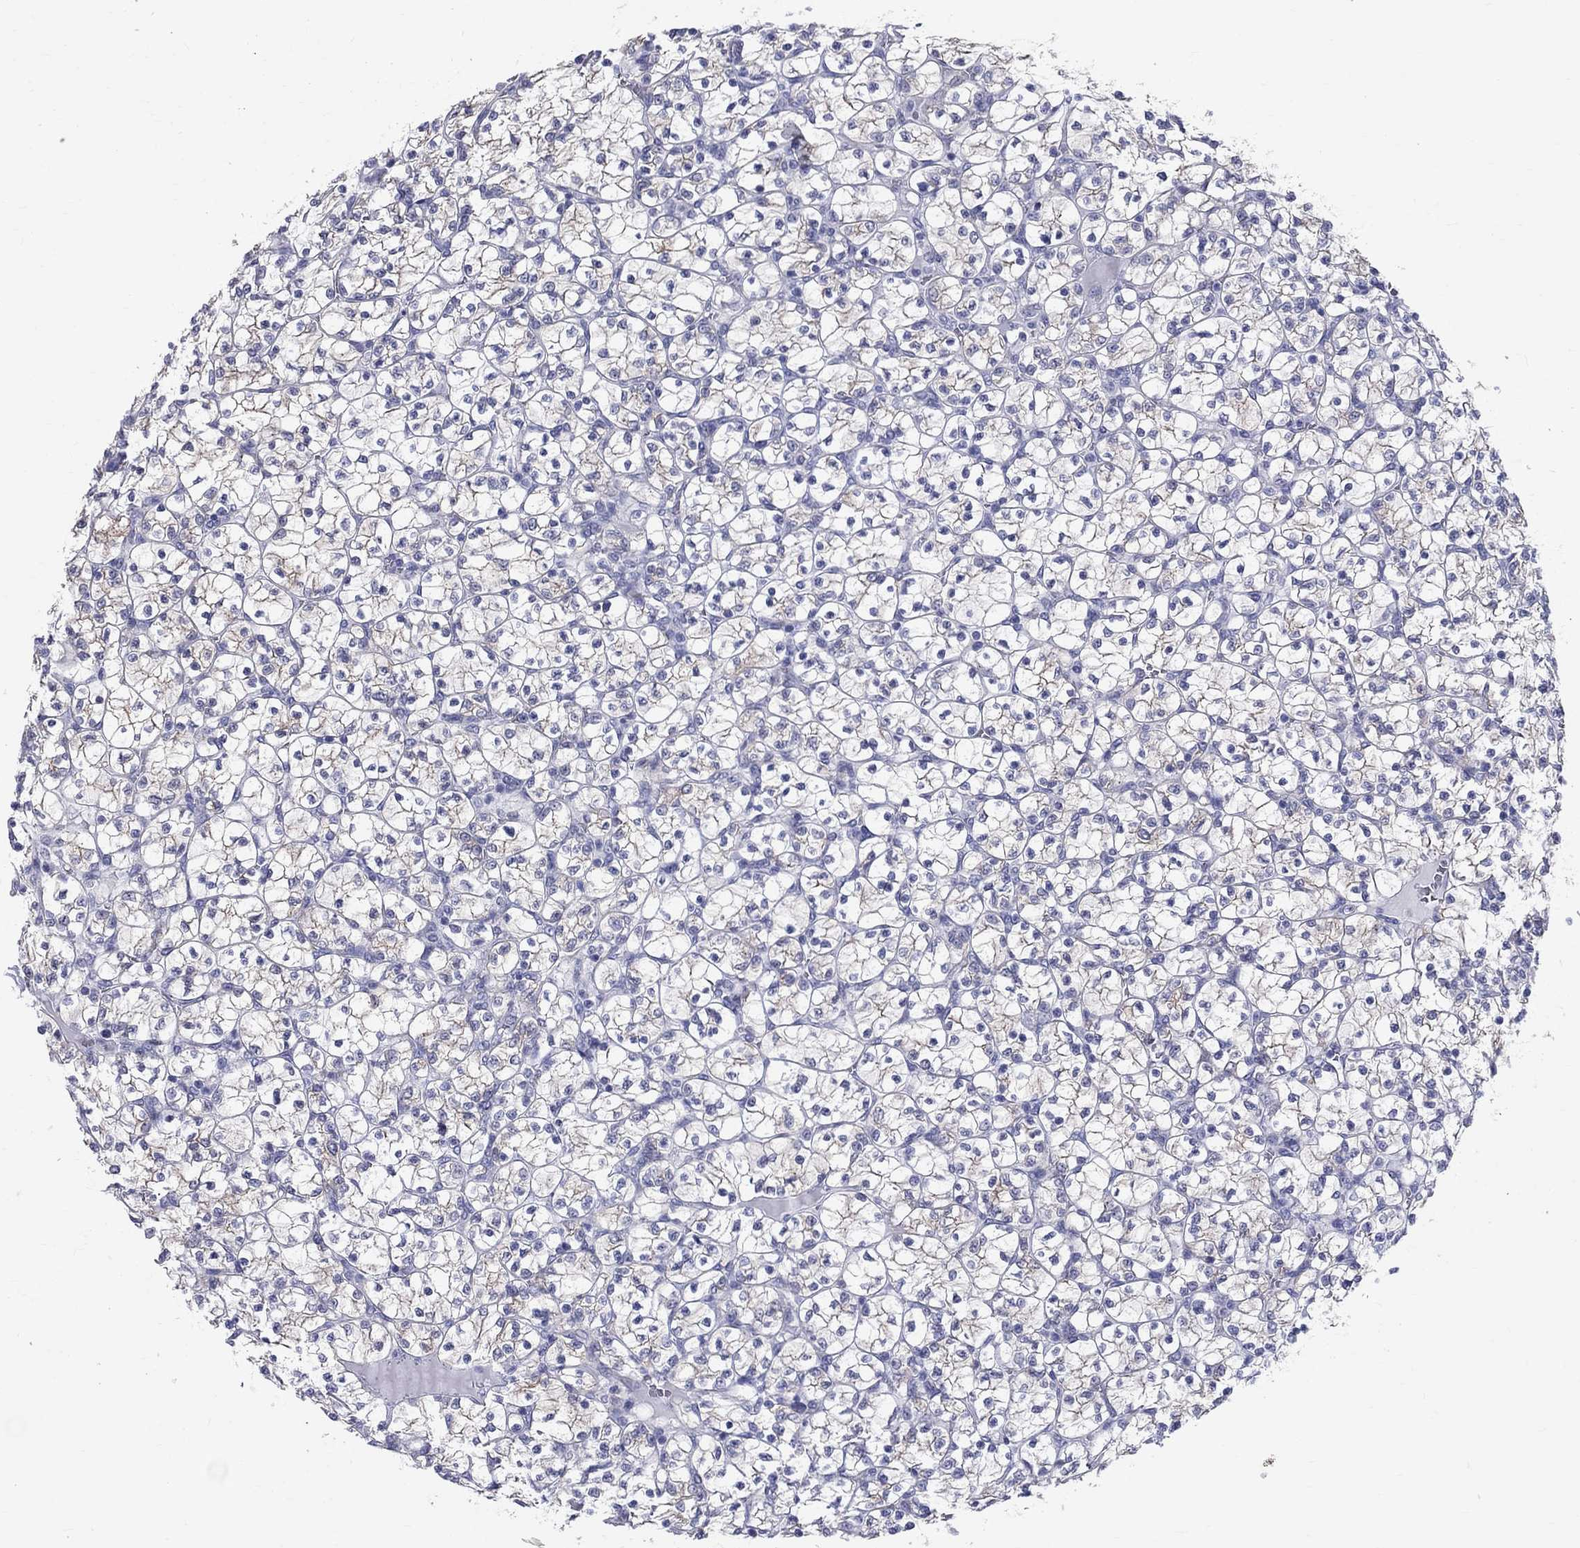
{"staining": {"intensity": "strong", "quantity": "<25%", "location": "cytoplasmic/membranous"}, "tissue": "renal cancer", "cell_type": "Tumor cells", "image_type": "cancer", "snomed": [{"axis": "morphology", "description": "Adenocarcinoma, NOS"}, {"axis": "topography", "description": "Kidney"}], "caption": "DAB immunohistochemical staining of renal cancer reveals strong cytoplasmic/membranous protein staining in approximately <25% of tumor cells. The staining is performed using DAB (3,3'-diaminobenzidine) brown chromogen to label protein expression. The nuclei are counter-stained blue using hematoxylin.", "gene": "CEP43", "patient": {"sex": "female", "age": 89}}